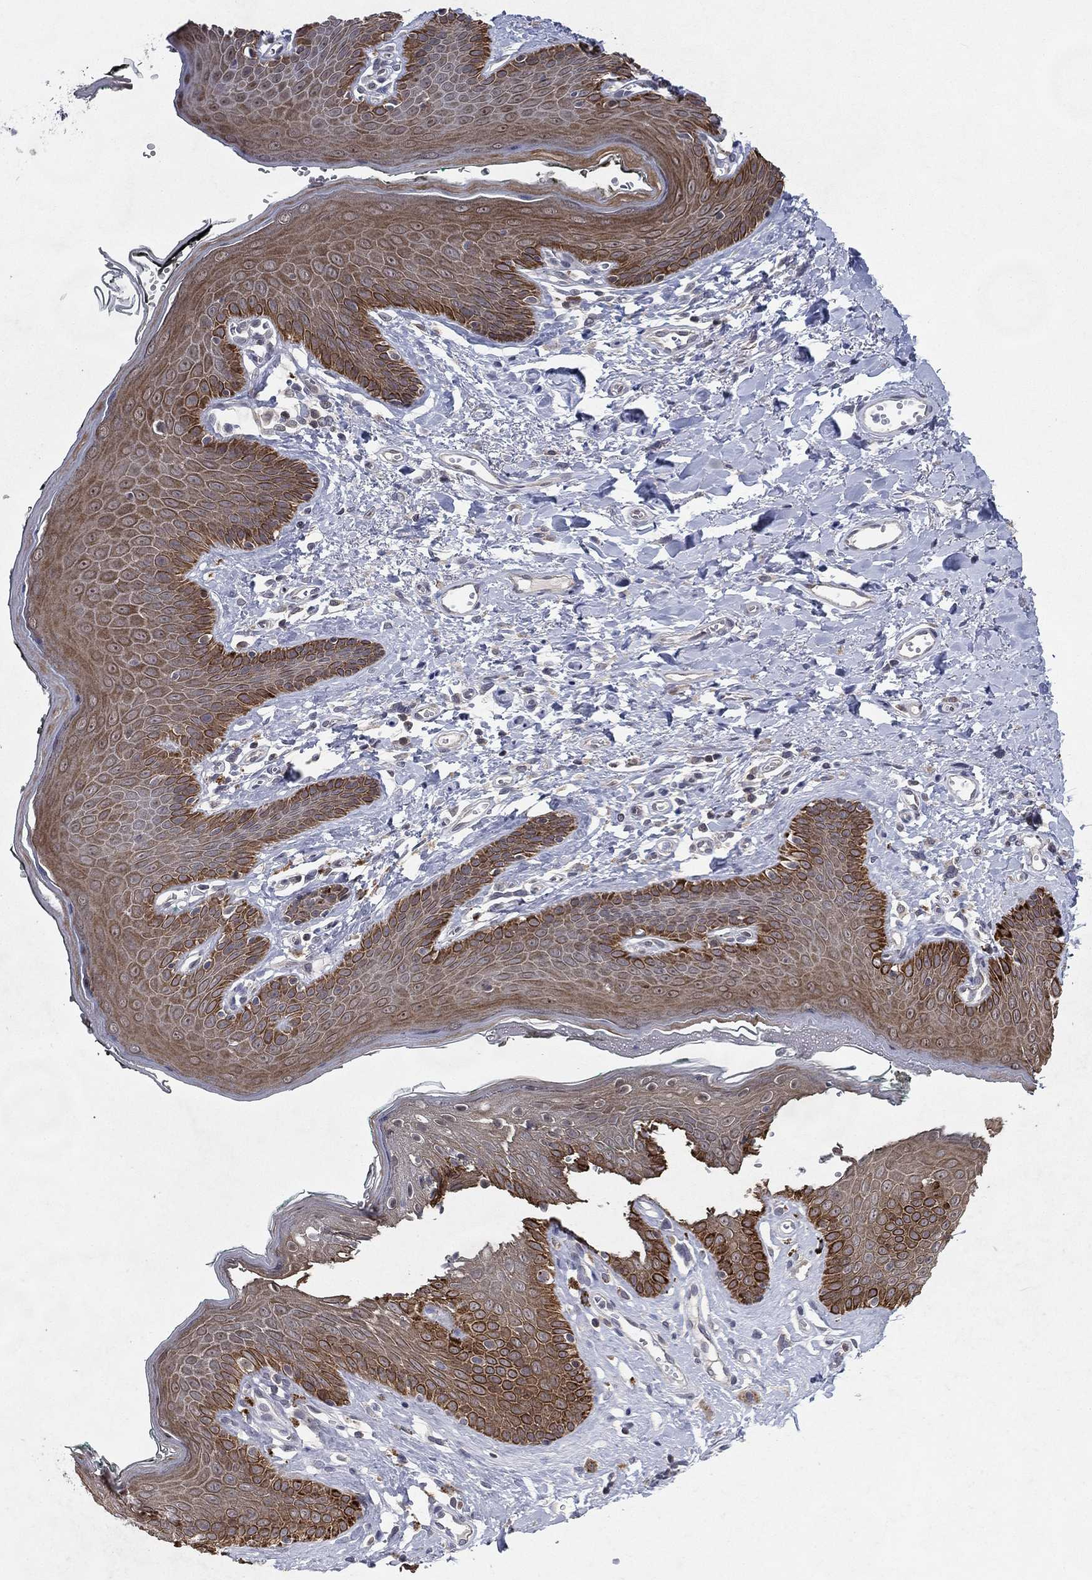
{"staining": {"intensity": "moderate", "quantity": ">75%", "location": "cytoplasmic/membranous"}, "tissue": "vagina", "cell_type": "Squamous epithelial cells", "image_type": "normal", "snomed": [{"axis": "morphology", "description": "Normal tissue, NOS"}, {"axis": "topography", "description": "Vagina"}], "caption": "Immunohistochemistry (DAB (3,3'-diaminobenzidine)) staining of benign vagina reveals moderate cytoplasmic/membranous protein staining in about >75% of squamous epithelial cells.", "gene": "KAT14", "patient": {"sex": "female", "age": 66}}